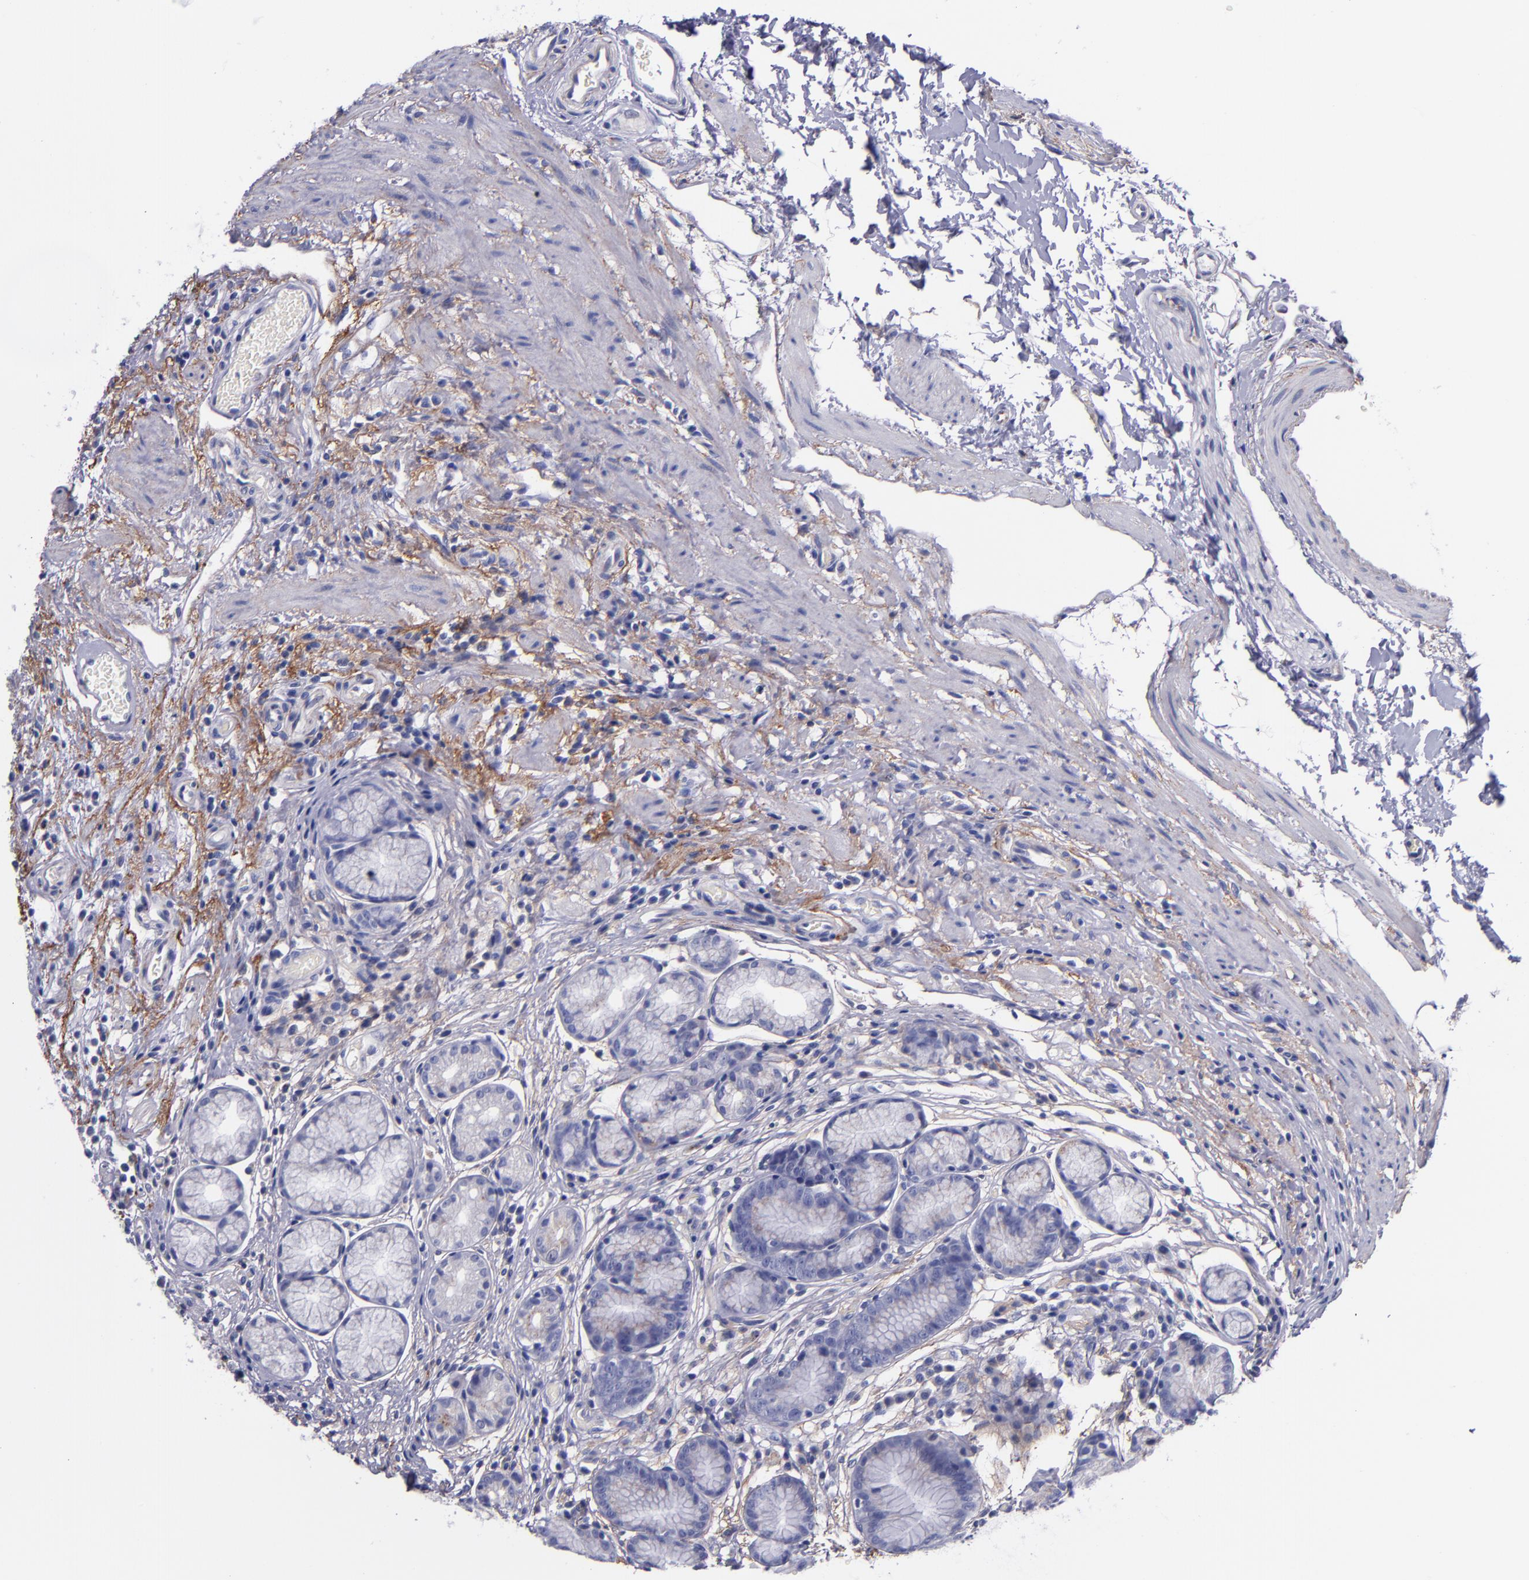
{"staining": {"intensity": "weak", "quantity": "<25%", "location": "cytoplasmic/membranous"}, "tissue": "stomach", "cell_type": "Glandular cells", "image_type": "normal", "snomed": [{"axis": "morphology", "description": "Normal tissue, NOS"}, {"axis": "morphology", "description": "Inflammation, NOS"}, {"axis": "topography", "description": "Stomach, lower"}], "caption": "Immunohistochemistry histopathology image of unremarkable human stomach stained for a protein (brown), which exhibits no positivity in glandular cells.", "gene": "IVL", "patient": {"sex": "male", "age": 59}}